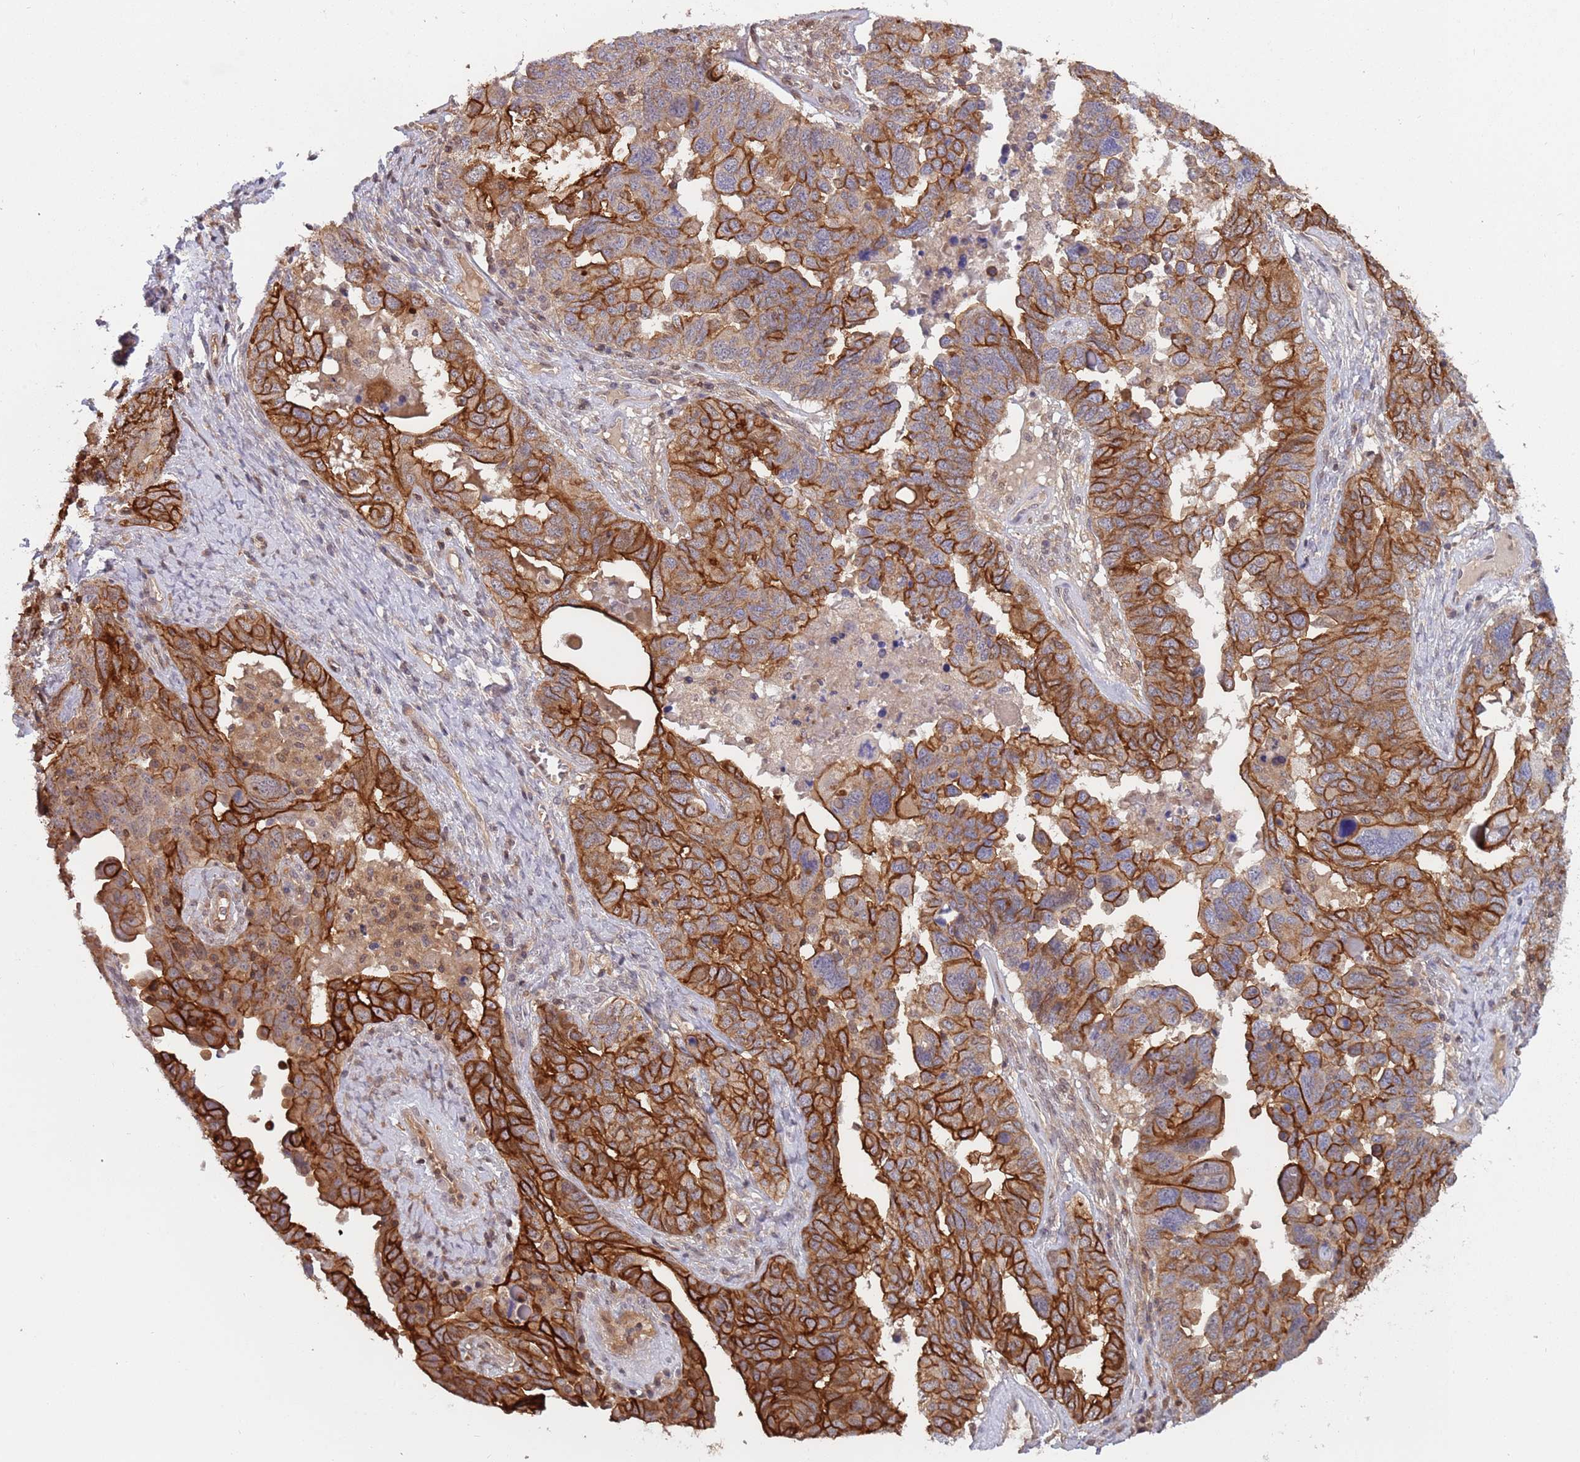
{"staining": {"intensity": "strong", "quantity": ">75%", "location": "cytoplasmic/membranous"}, "tissue": "ovarian cancer", "cell_type": "Tumor cells", "image_type": "cancer", "snomed": [{"axis": "morphology", "description": "Carcinoma, endometroid"}, {"axis": "topography", "description": "Ovary"}], "caption": "Immunohistochemistry histopathology image of neoplastic tissue: ovarian cancer (endometroid carcinoma) stained using immunohistochemistry displays high levels of strong protein expression localized specifically in the cytoplasmic/membranous of tumor cells, appearing as a cytoplasmic/membranous brown color.", "gene": "GSDMD", "patient": {"sex": "female", "age": 62}}